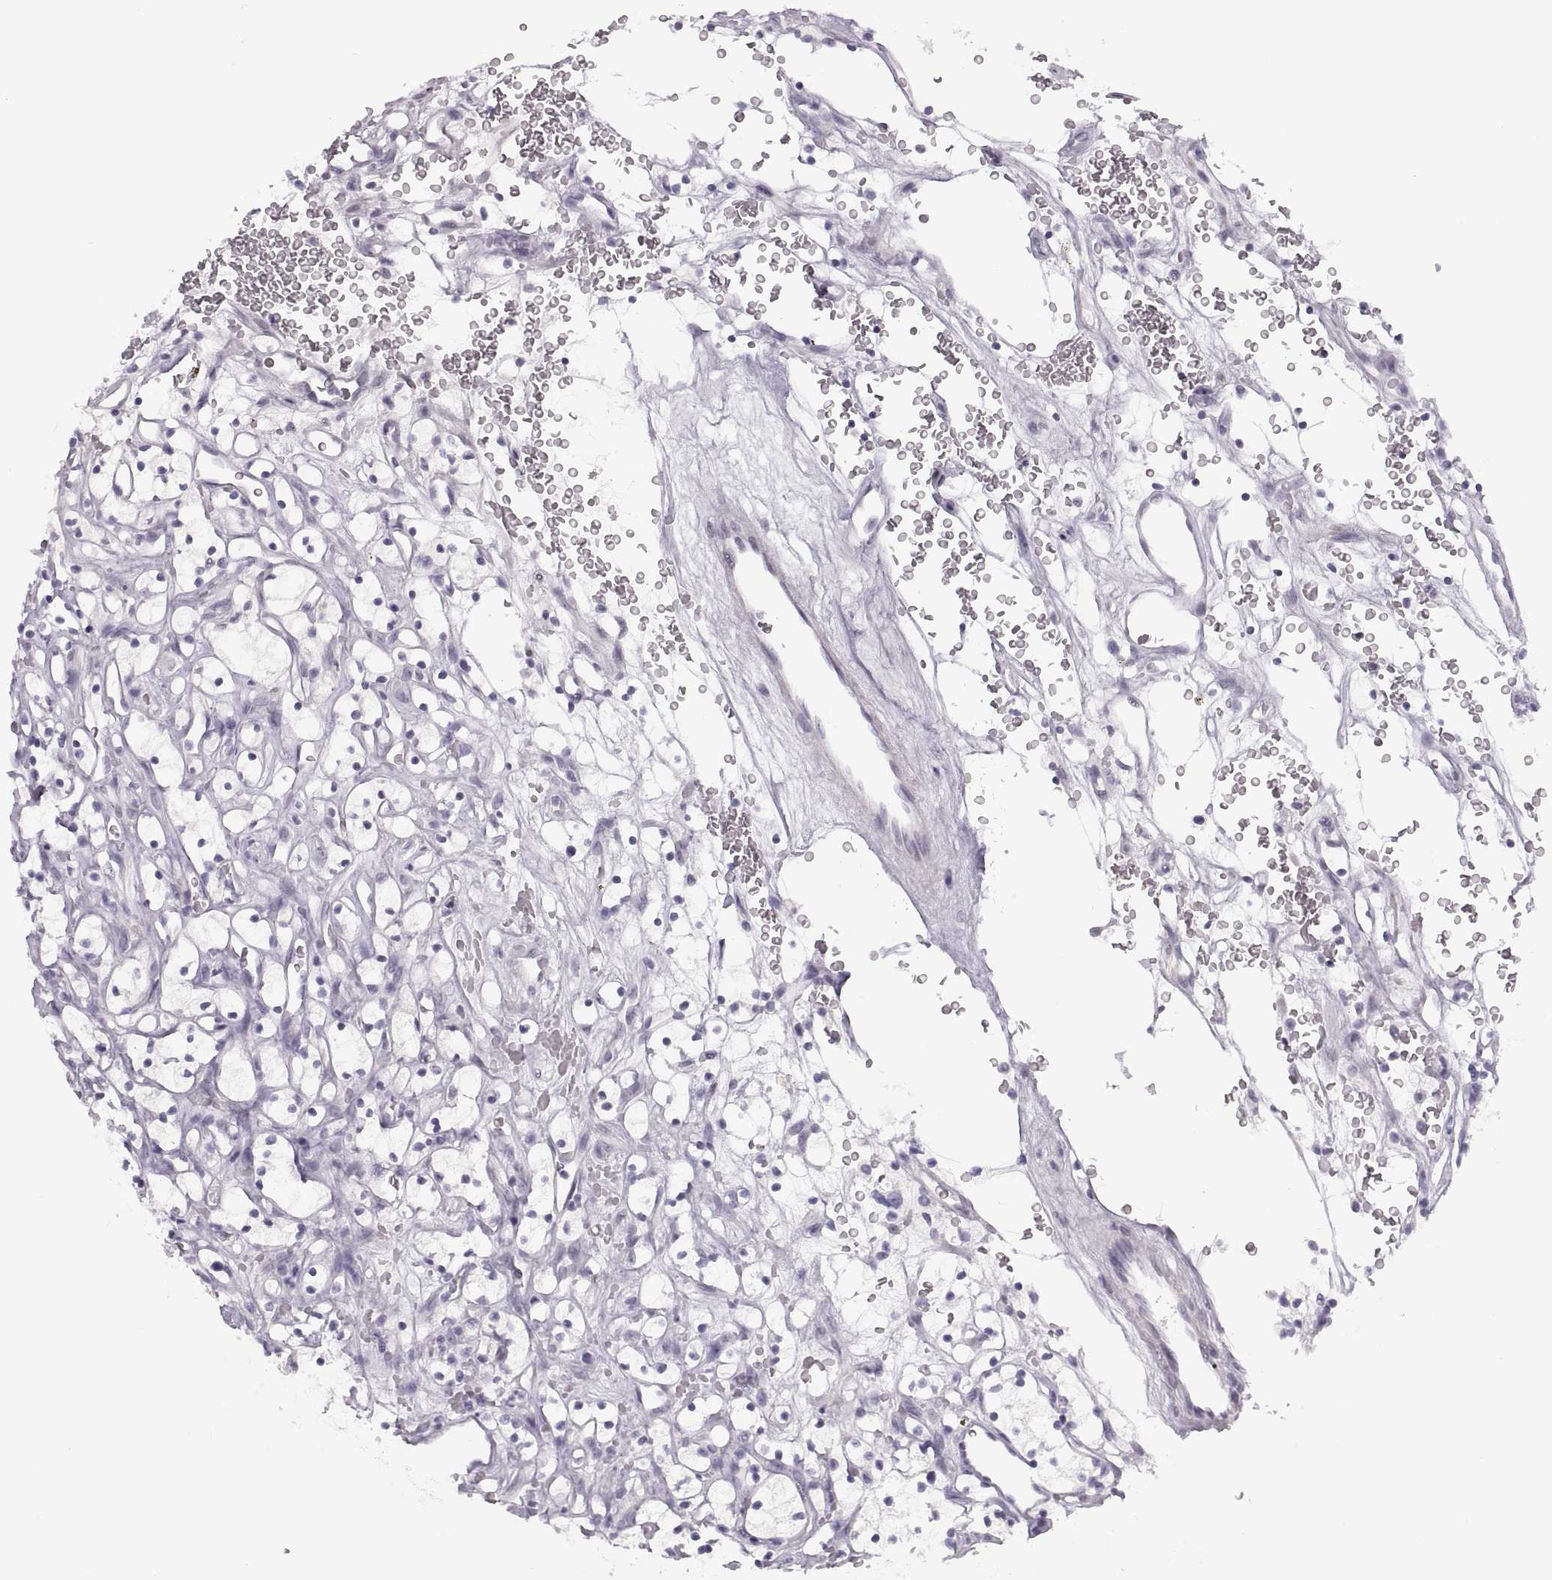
{"staining": {"intensity": "negative", "quantity": "none", "location": "none"}, "tissue": "renal cancer", "cell_type": "Tumor cells", "image_type": "cancer", "snomed": [{"axis": "morphology", "description": "Adenocarcinoma, NOS"}, {"axis": "topography", "description": "Kidney"}], "caption": "Protein analysis of renal adenocarcinoma exhibits no significant expression in tumor cells. (Stains: DAB IHC with hematoxylin counter stain, Microscopy: brightfield microscopy at high magnification).", "gene": "C3orf22", "patient": {"sex": "female", "age": 64}}